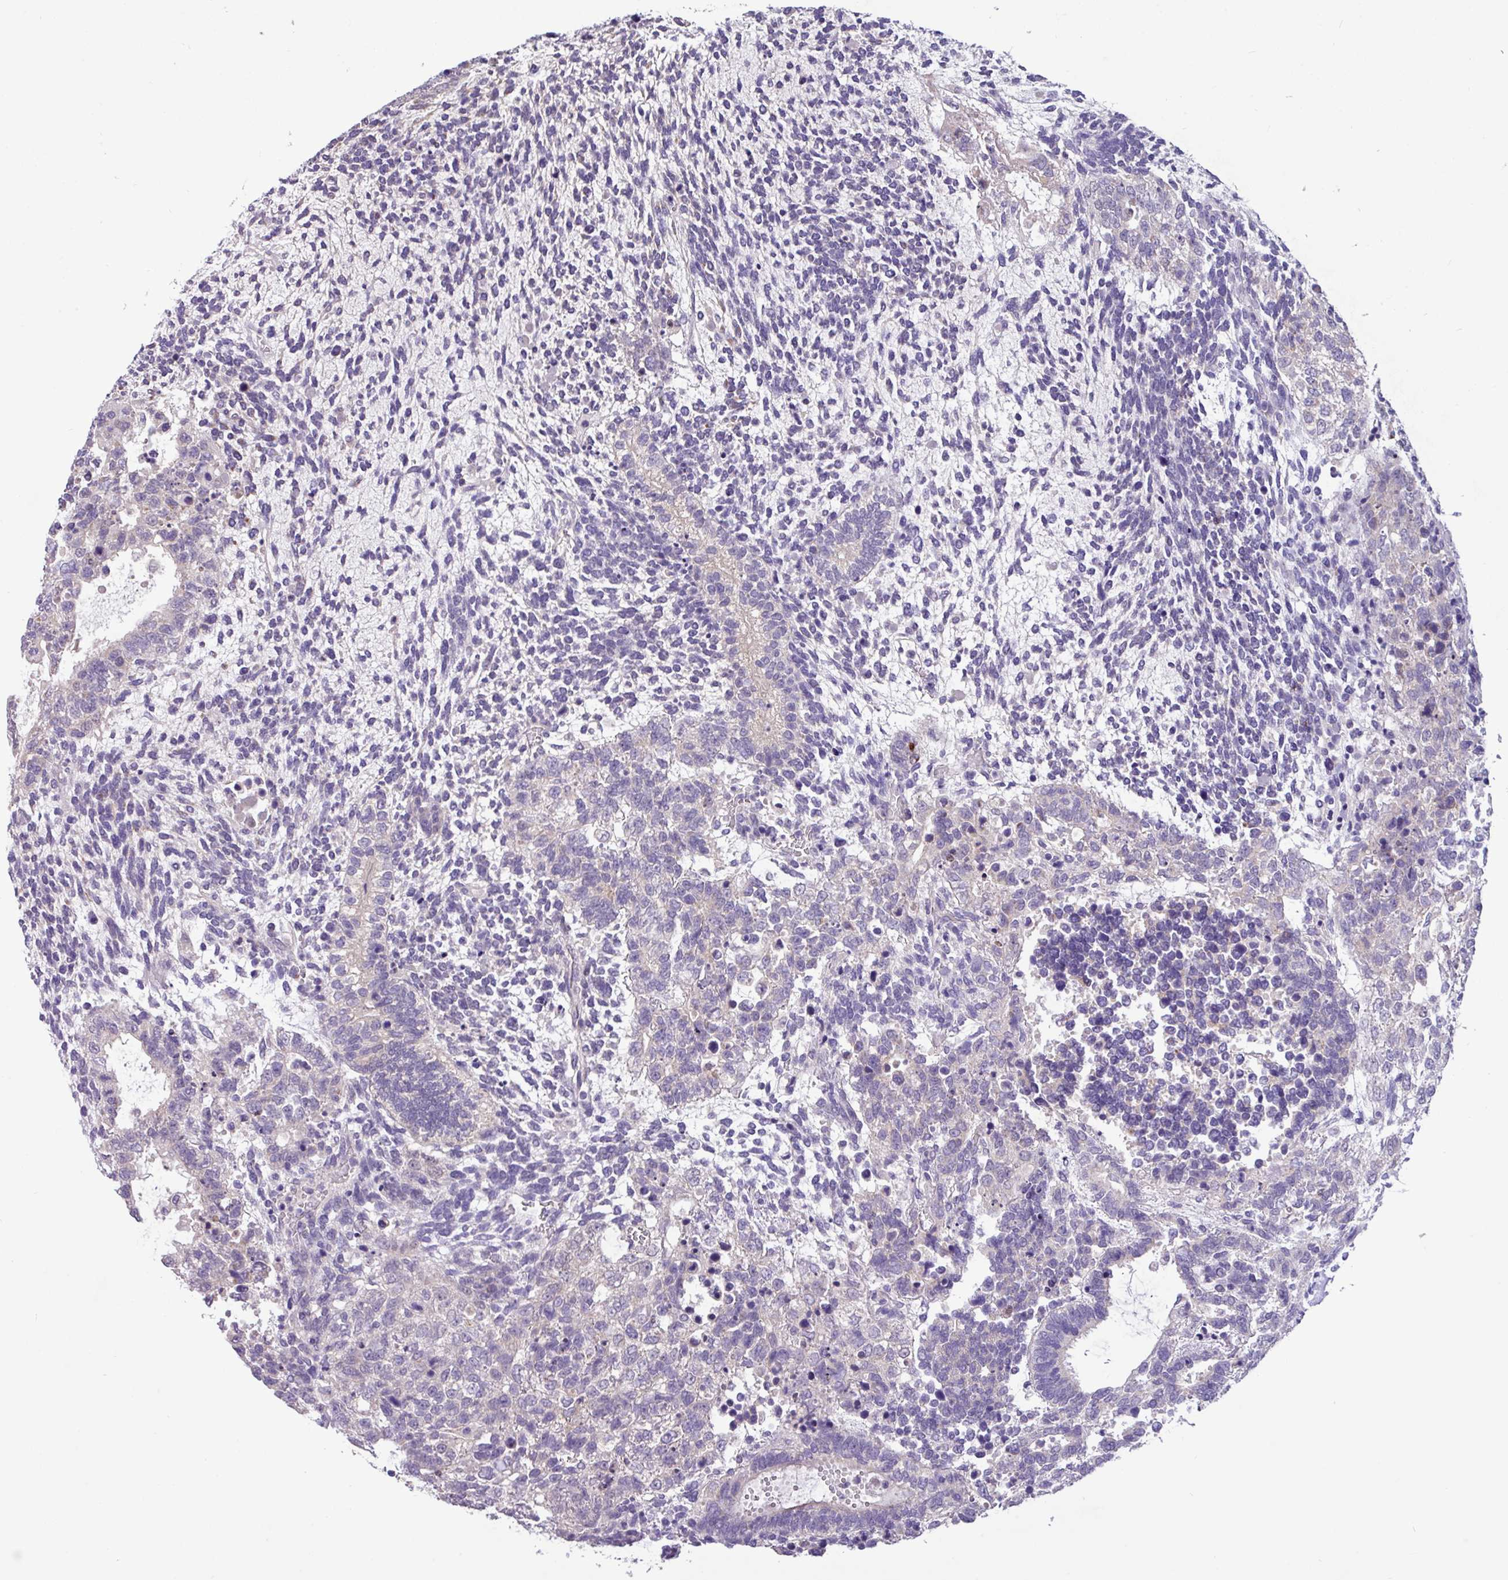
{"staining": {"intensity": "weak", "quantity": "<25%", "location": "nuclear"}, "tissue": "testis cancer", "cell_type": "Tumor cells", "image_type": "cancer", "snomed": [{"axis": "morphology", "description": "Carcinoma, Embryonal, NOS"}, {"axis": "topography", "description": "Testis"}], "caption": "Immunohistochemical staining of human testis cancer exhibits no significant positivity in tumor cells.", "gene": "PAX8", "patient": {"sex": "male", "age": 23}}